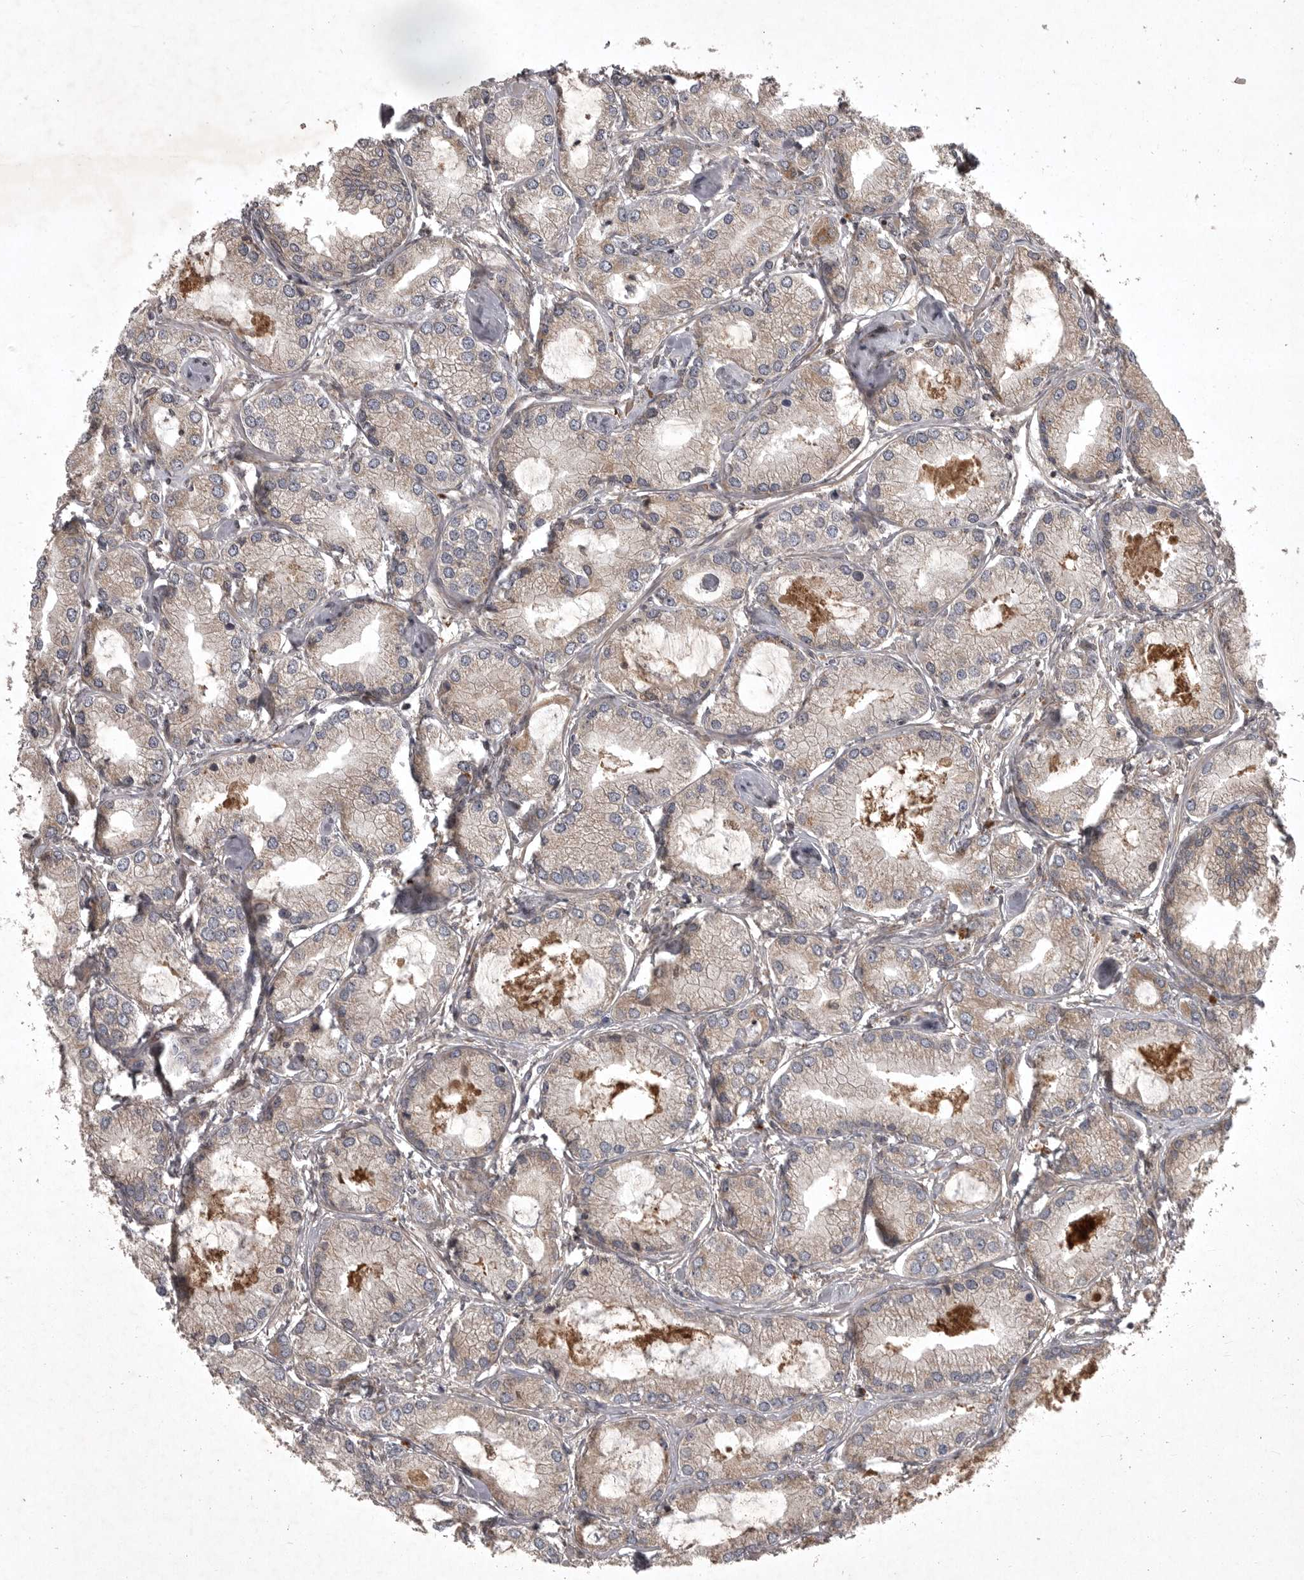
{"staining": {"intensity": "weak", "quantity": "25%-75%", "location": "cytoplasmic/membranous"}, "tissue": "prostate cancer", "cell_type": "Tumor cells", "image_type": "cancer", "snomed": [{"axis": "morphology", "description": "Adenocarcinoma, Low grade"}, {"axis": "topography", "description": "Prostate"}], "caption": "Protein staining demonstrates weak cytoplasmic/membranous staining in approximately 25%-75% of tumor cells in prostate adenocarcinoma (low-grade). The staining is performed using DAB (3,3'-diaminobenzidine) brown chromogen to label protein expression. The nuclei are counter-stained blue using hematoxylin.", "gene": "GPR31", "patient": {"sex": "male", "age": 62}}